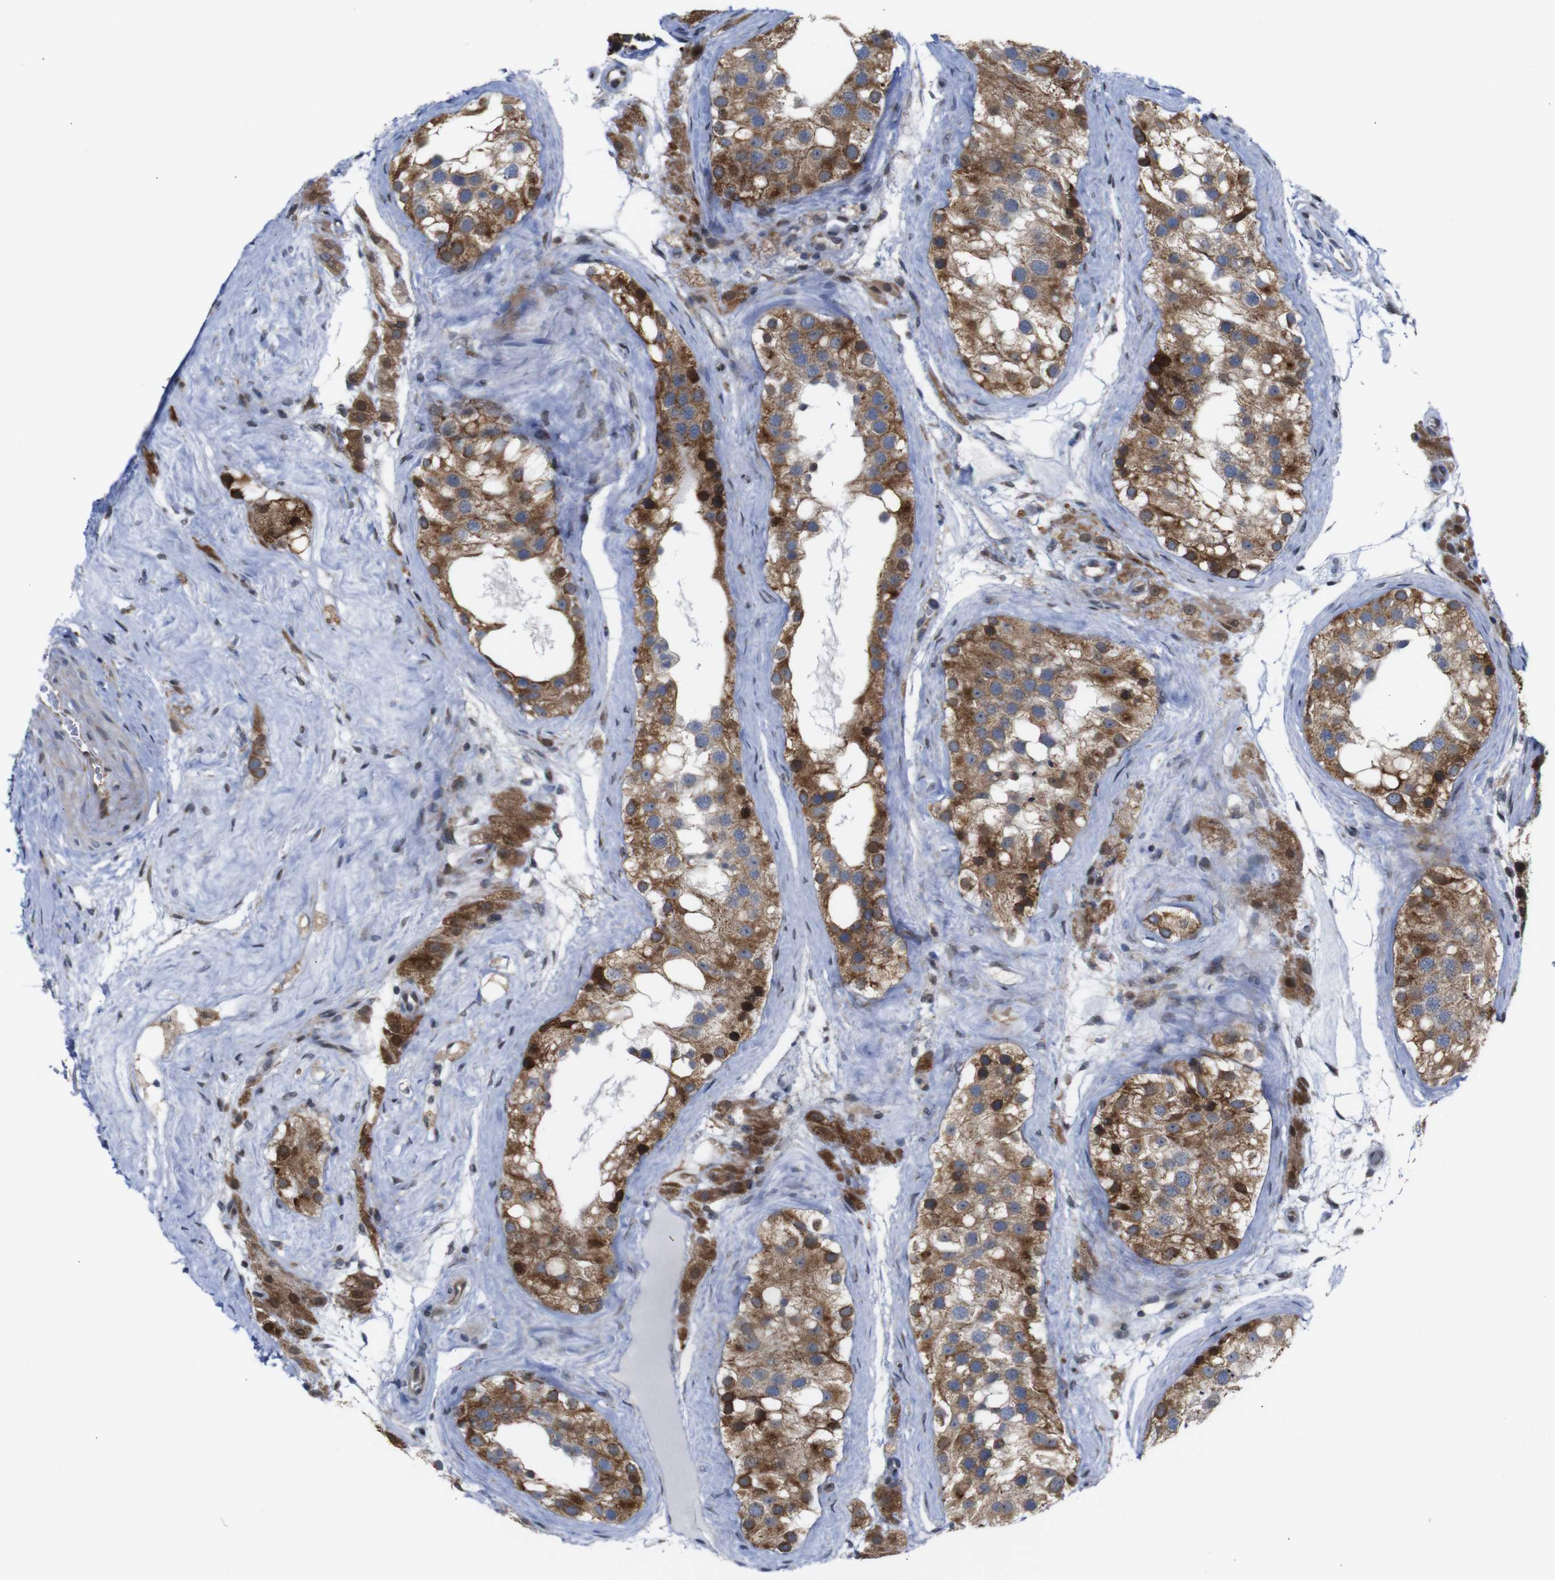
{"staining": {"intensity": "moderate", "quantity": ">75%", "location": "cytoplasmic/membranous"}, "tissue": "testis", "cell_type": "Cells in seminiferous ducts", "image_type": "normal", "snomed": [{"axis": "morphology", "description": "Normal tissue, NOS"}, {"axis": "morphology", "description": "Seminoma, NOS"}, {"axis": "topography", "description": "Testis"}], "caption": "Protein expression by immunohistochemistry (IHC) shows moderate cytoplasmic/membranous positivity in approximately >75% of cells in seminiferous ducts in benign testis.", "gene": "PTPN1", "patient": {"sex": "male", "age": 71}}